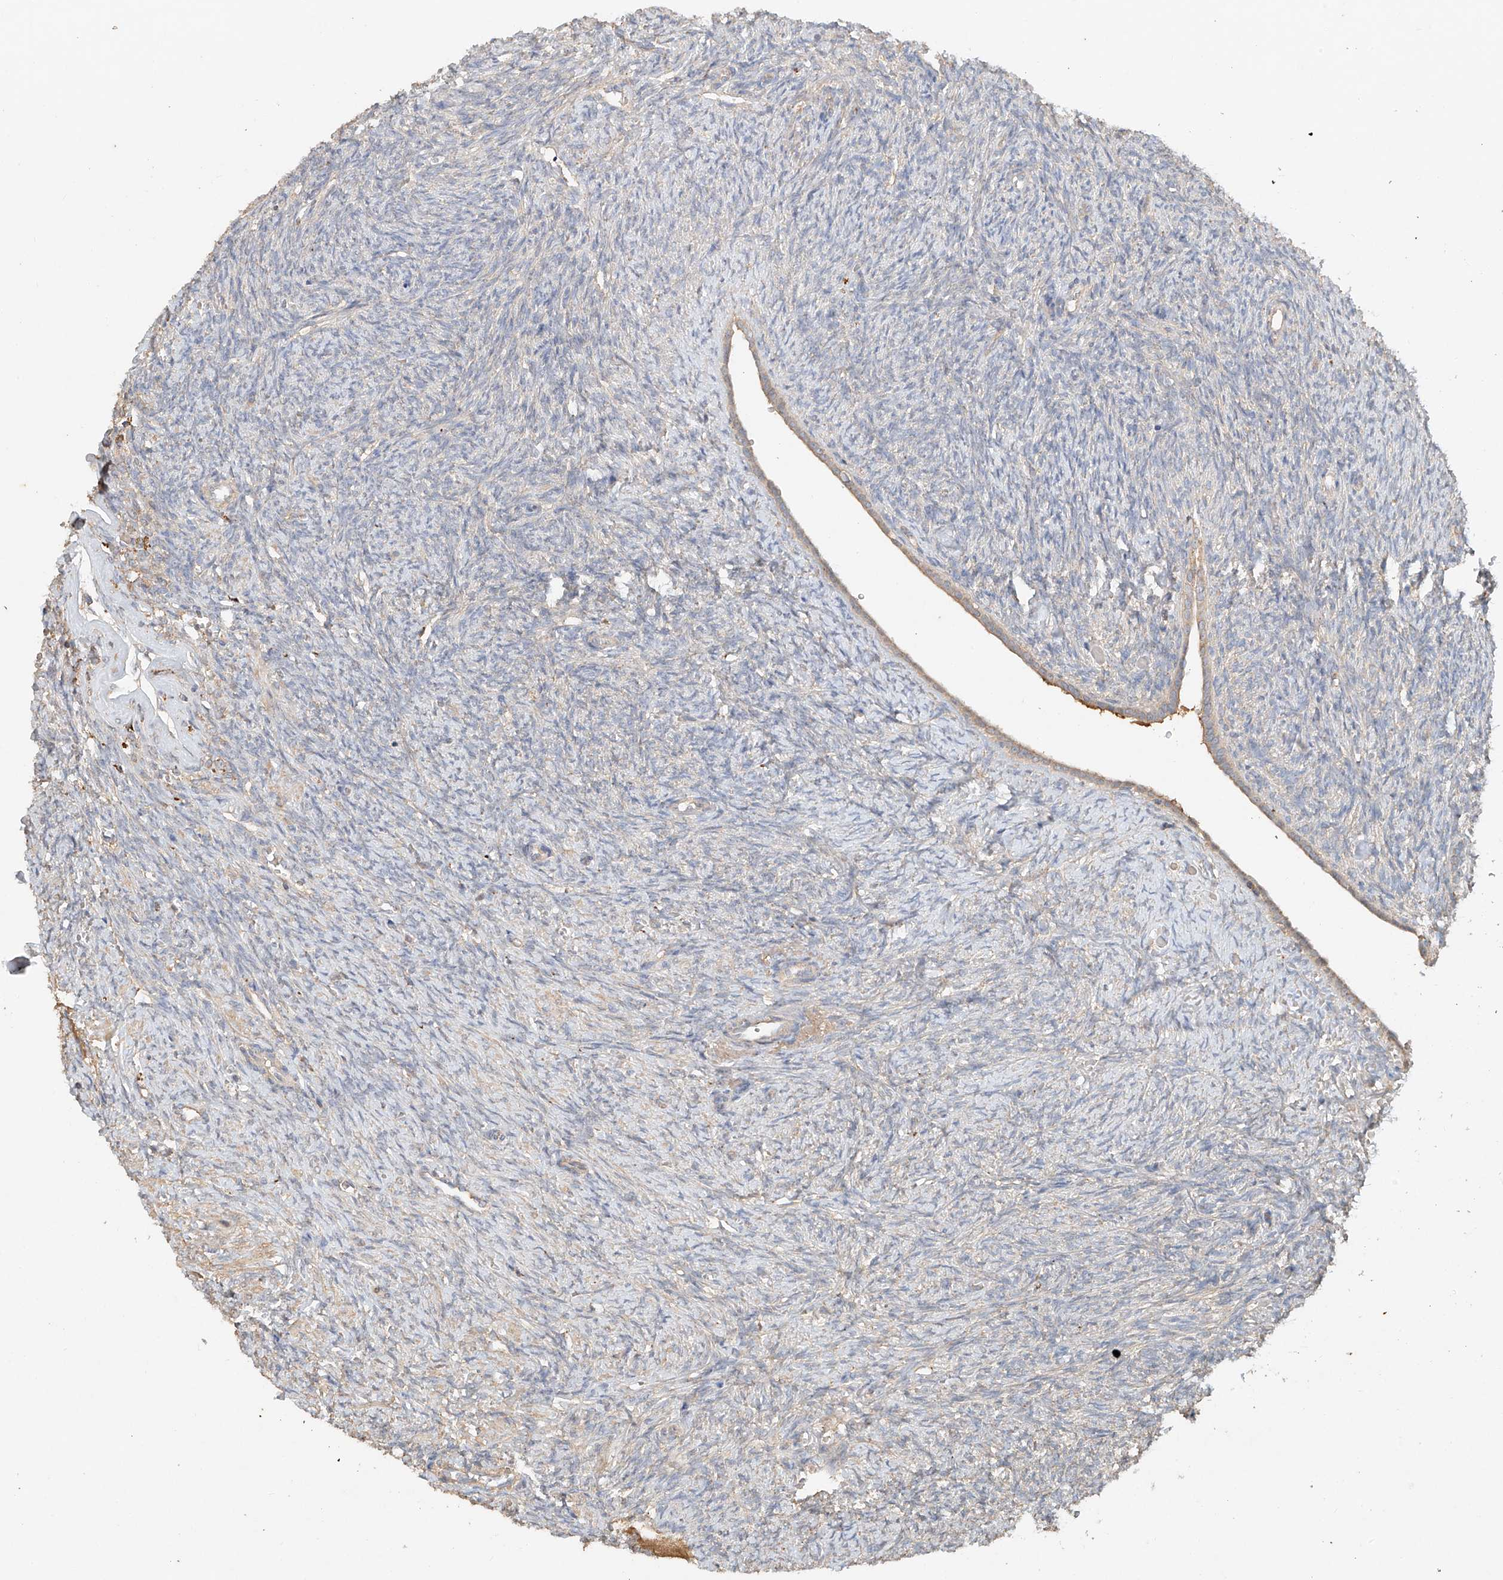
{"staining": {"intensity": "moderate", "quantity": ">75%", "location": "cytoplasmic/membranous"}, "tissue": "ovary", "cell_type": "Follicle cells", "image_type": "normal", "snomed": [{"axis": "morphology", "description": "Normal tissue, NOS"}, {"axis": "topography", "description": "Ovary"}], "caption": "This histopathology image displays unremarkable ovary stained with immunohistochemistry to label a protein in brown. The cytoplasmic/membranous of follicle cells show moderate positivity for the protein. Nuclei are counter-stained blue.", "gene": "GNB1L", "patient": {"sex": "female", "age": 41}}